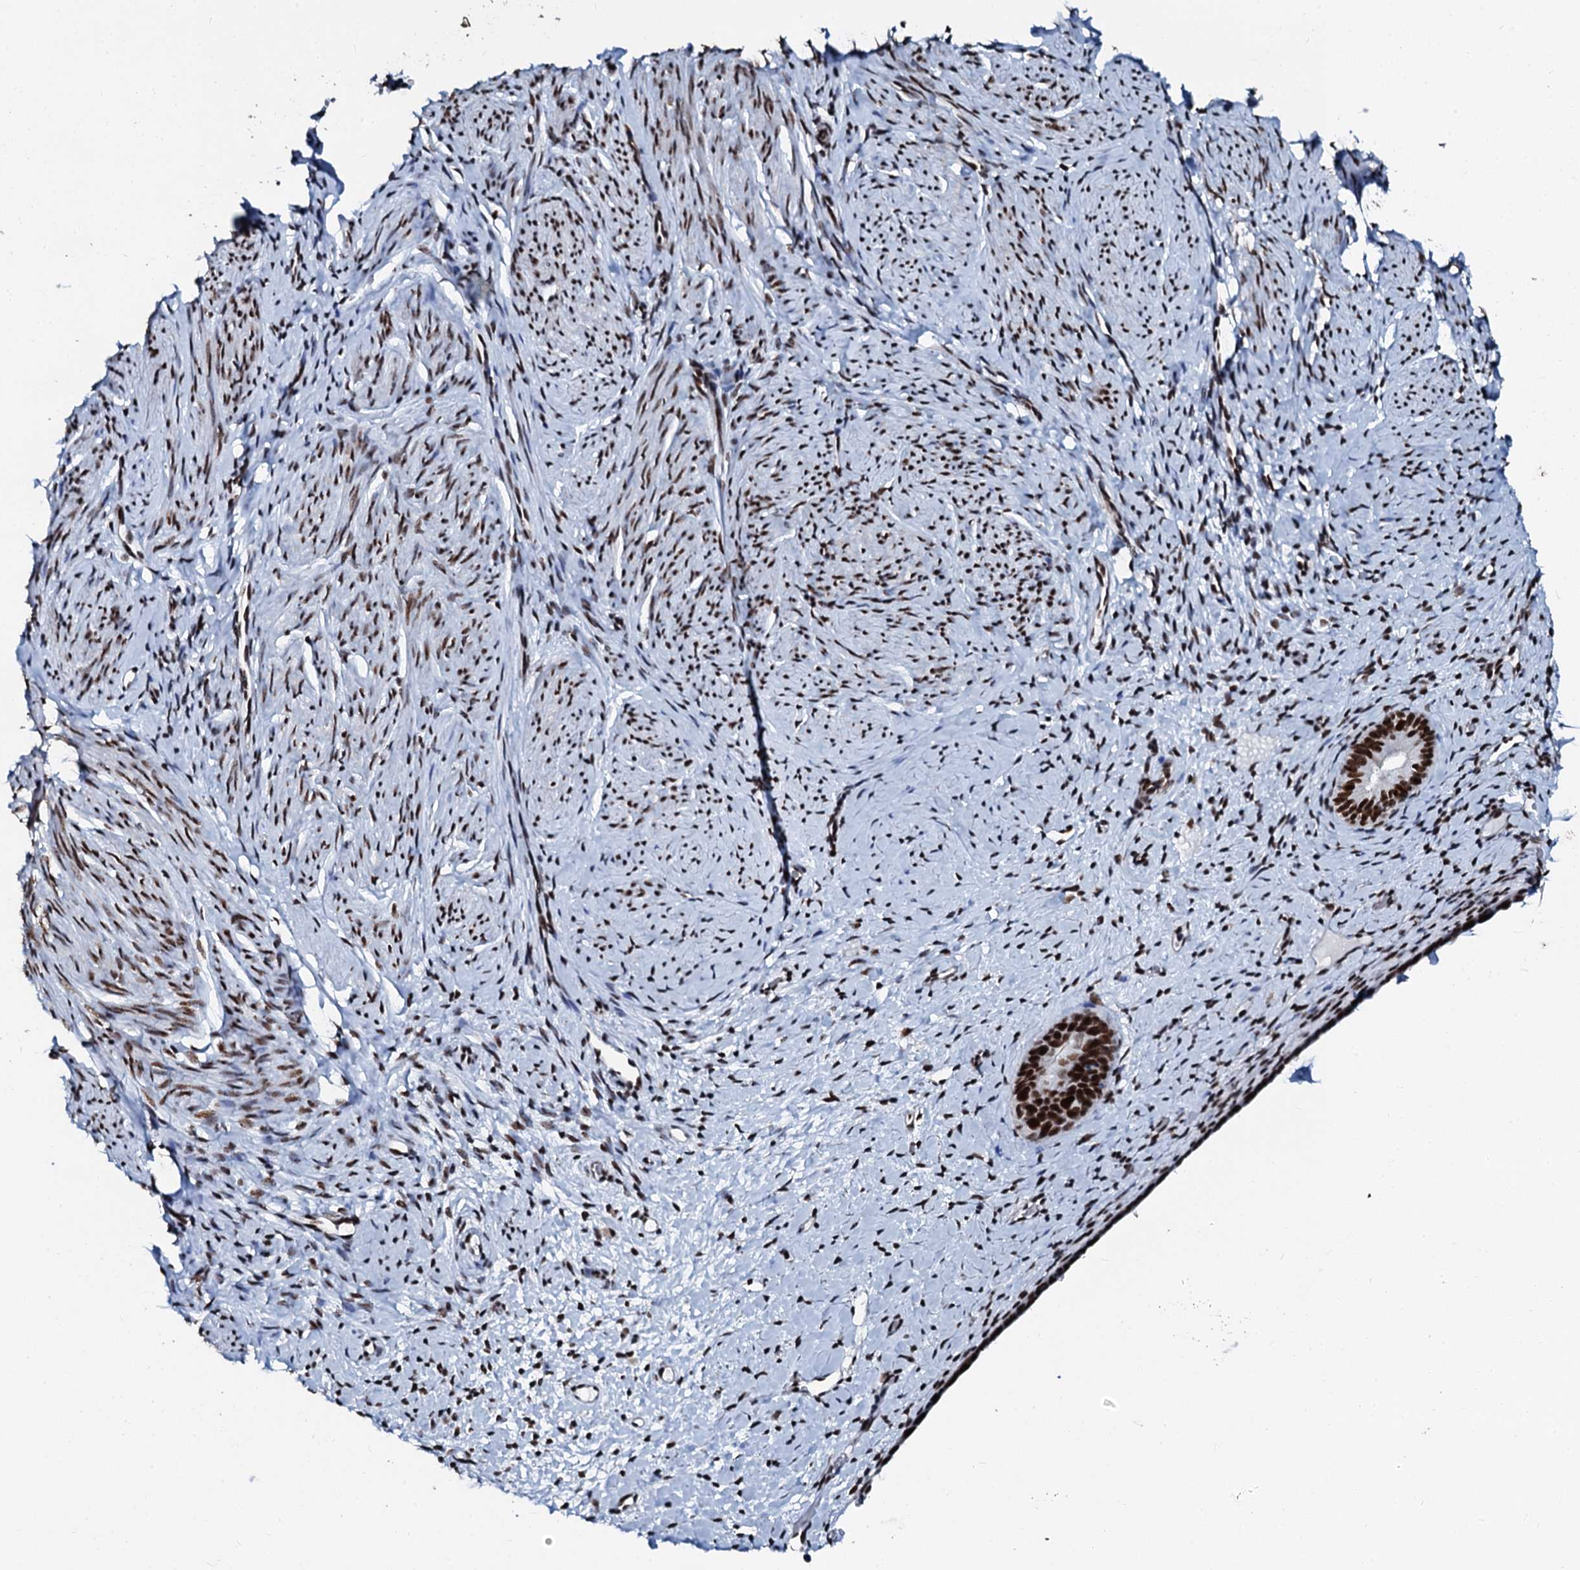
{"staining": {"intensity": "moderate", "quantity": "25%-75%", "location": "nuclear"}, "tissue": "endometrium", "cell_type": "Cells in endometrial stroma", "image_type": "normal", "snomed": [{"axis": "morphology", "description": "Normal tissue, NOS"}, {"axis": "topography", "description": "Endometrium"}], "caption": "This histopathology image reveals IHC staining of unremarkable human endometrium, with medium moderate nuclear positivity in about 25%-75% of cells in endometrial stroma.", "gene": "SLTM", "patient": {"sex": "female", "age": 65}}